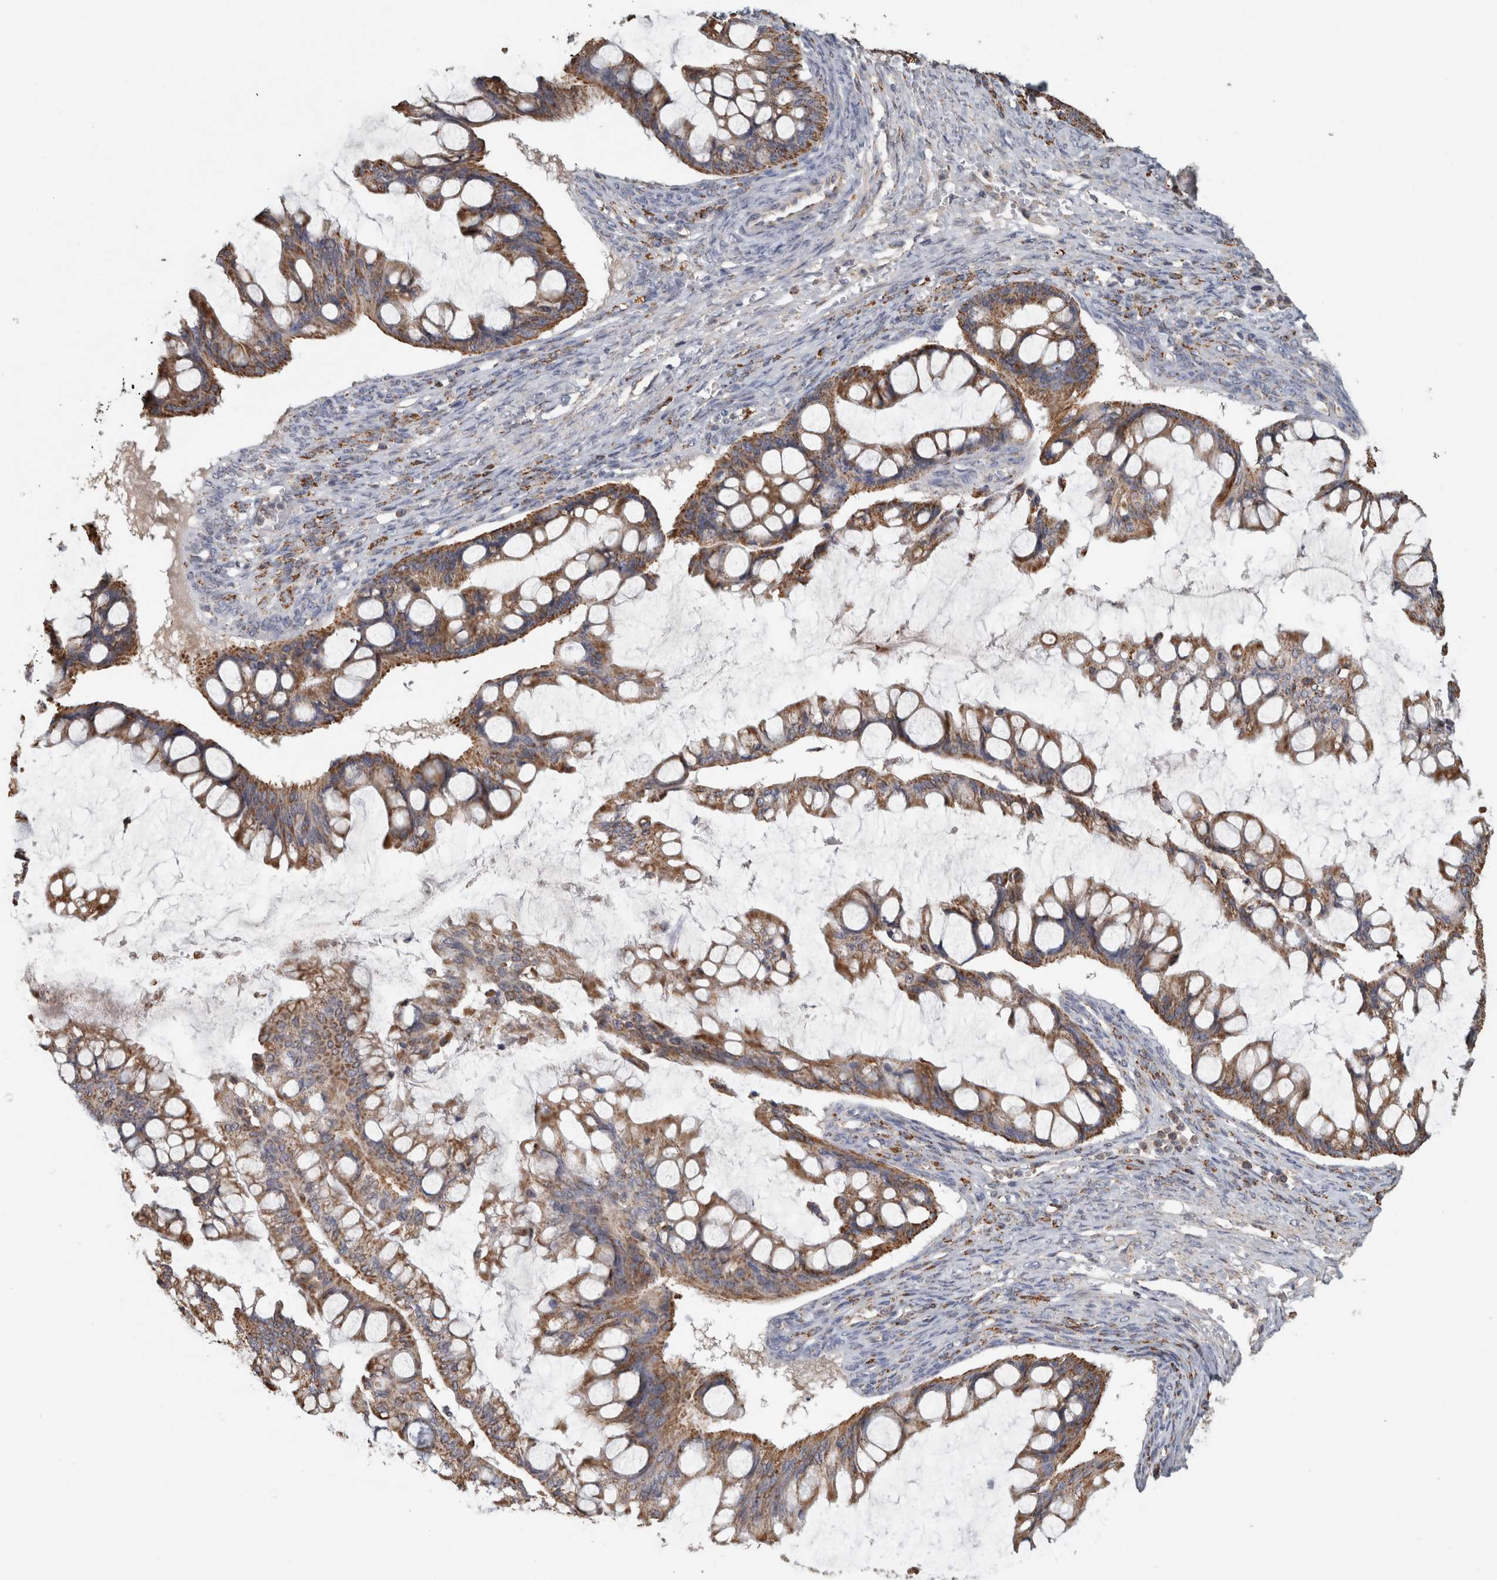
{"staining": {"intensity": "strong", "quantity": ">75%", "location": "cytoplasmic/membranous"}, "tissue": "ovarian cancer", "cell_type": "Tumor cells", "image_type": "cancer", "snomed": [{"axis": "morphology", "description": "Cystadenocarcinoma, mucinous, NOS"}, {"axis": "topography", "description": "Ovary"}], "caption": "Ovarian mucinous cystadenocarcinoma stained for a protein displays strong cytoplasmic/membranous positivity in tumor cells.", "gene": "ST8SIA1", "patient": {"sex": "female", "age": 73}}